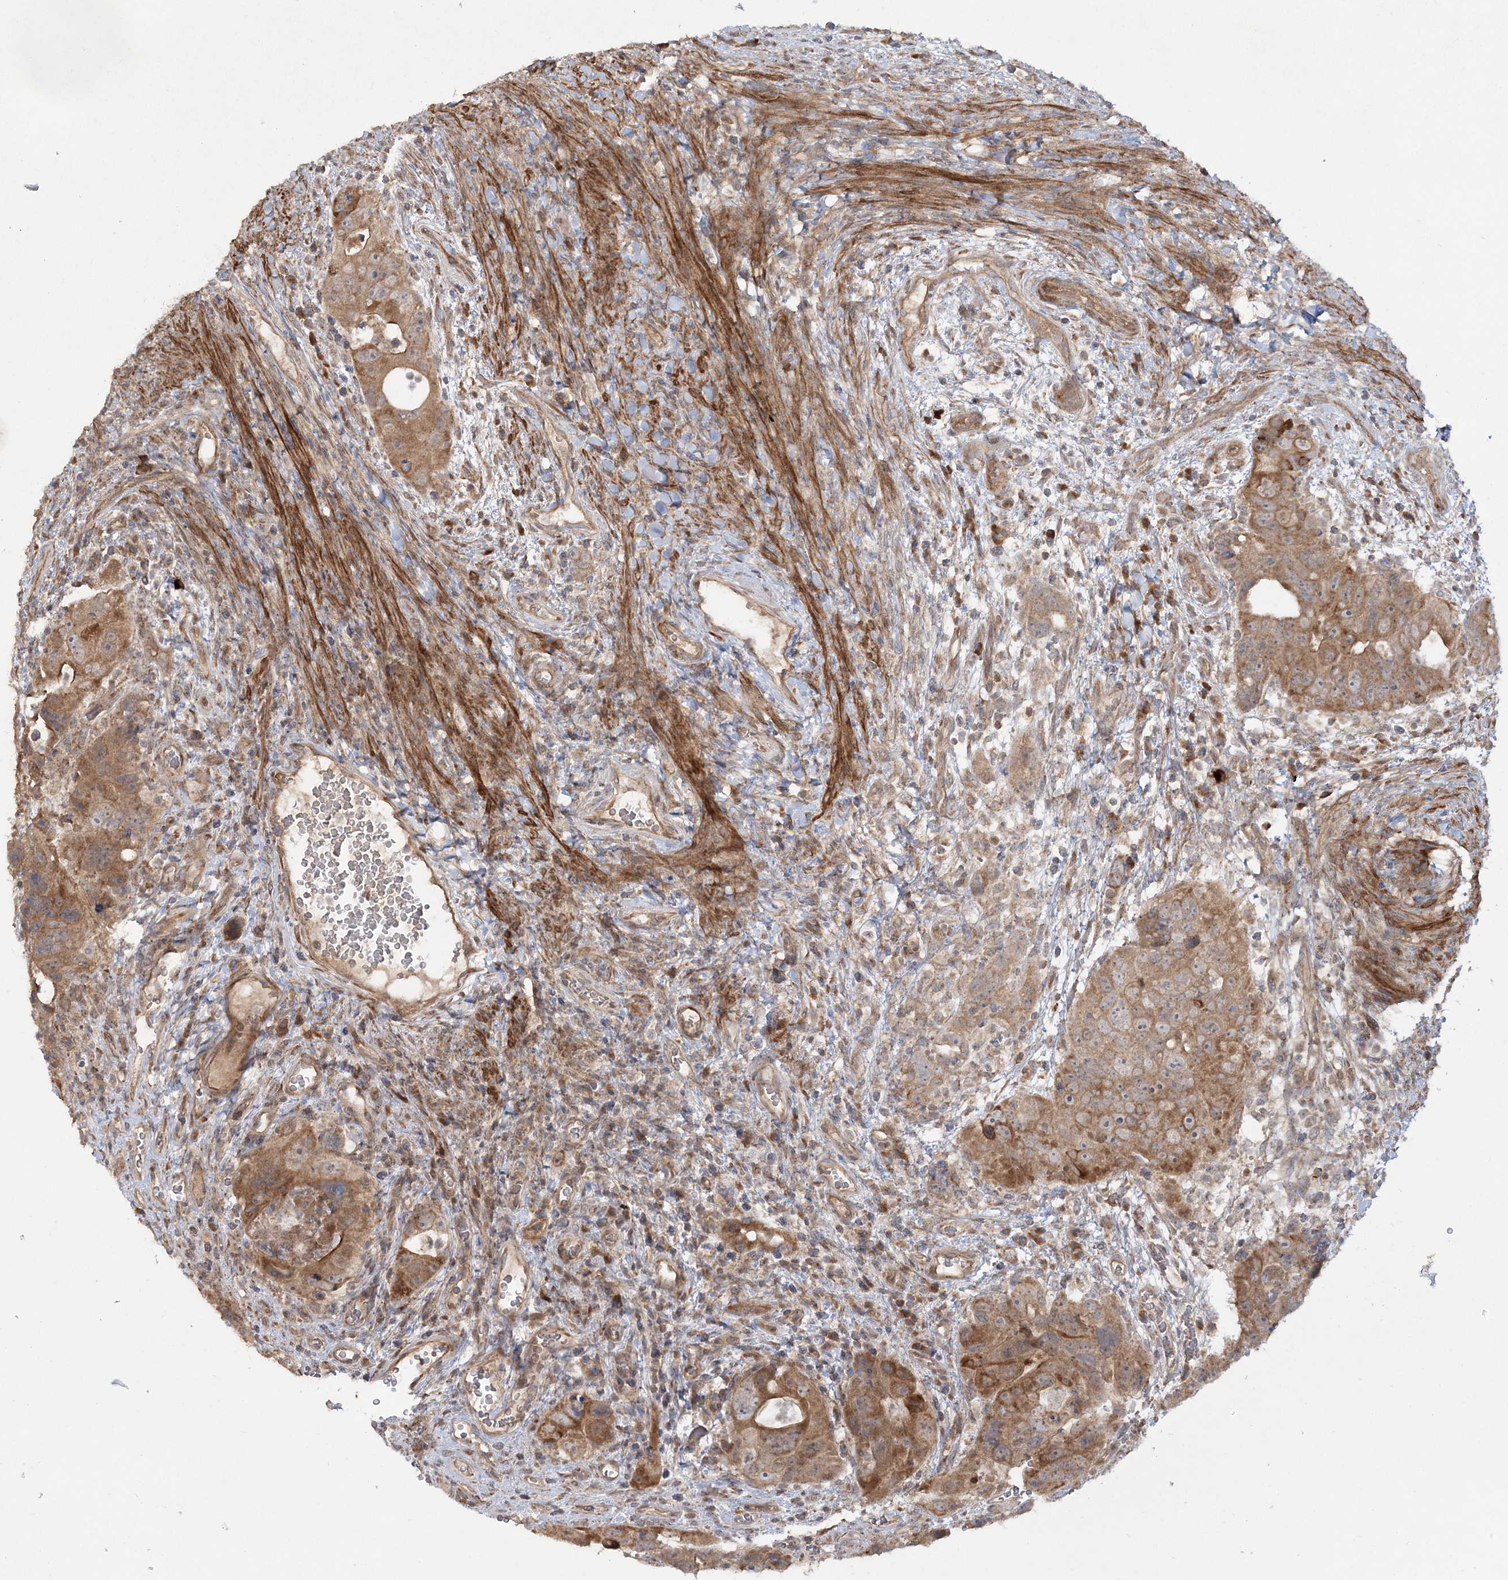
{"staining": {"intensity": "moderate", "quantity": ">75%", "location": "cytoplasmic/membranous"}, "tissue": "colorectal cancer", "cell_type": "Tumor cells", "image_type": "cancer", "snomed": [{"axis": "morphology", "description": "Adenocarcinoma, NOS"}, {"axis": "topography", "description": "Rectum"}], "caption": "Immunohistochemistry (IHC) image of neoplastic tissue: colorectal cancer stained using immunohistochemistry (IHC) demonstrates medium levels of moderate protein expression localized specifically in the cytoplasmic/membranous of tumor cells, appearing as a cytoplasmic/membranous brown color.", "gene": "MOCS2", "patient": {"sex": "male", "age": 59}}